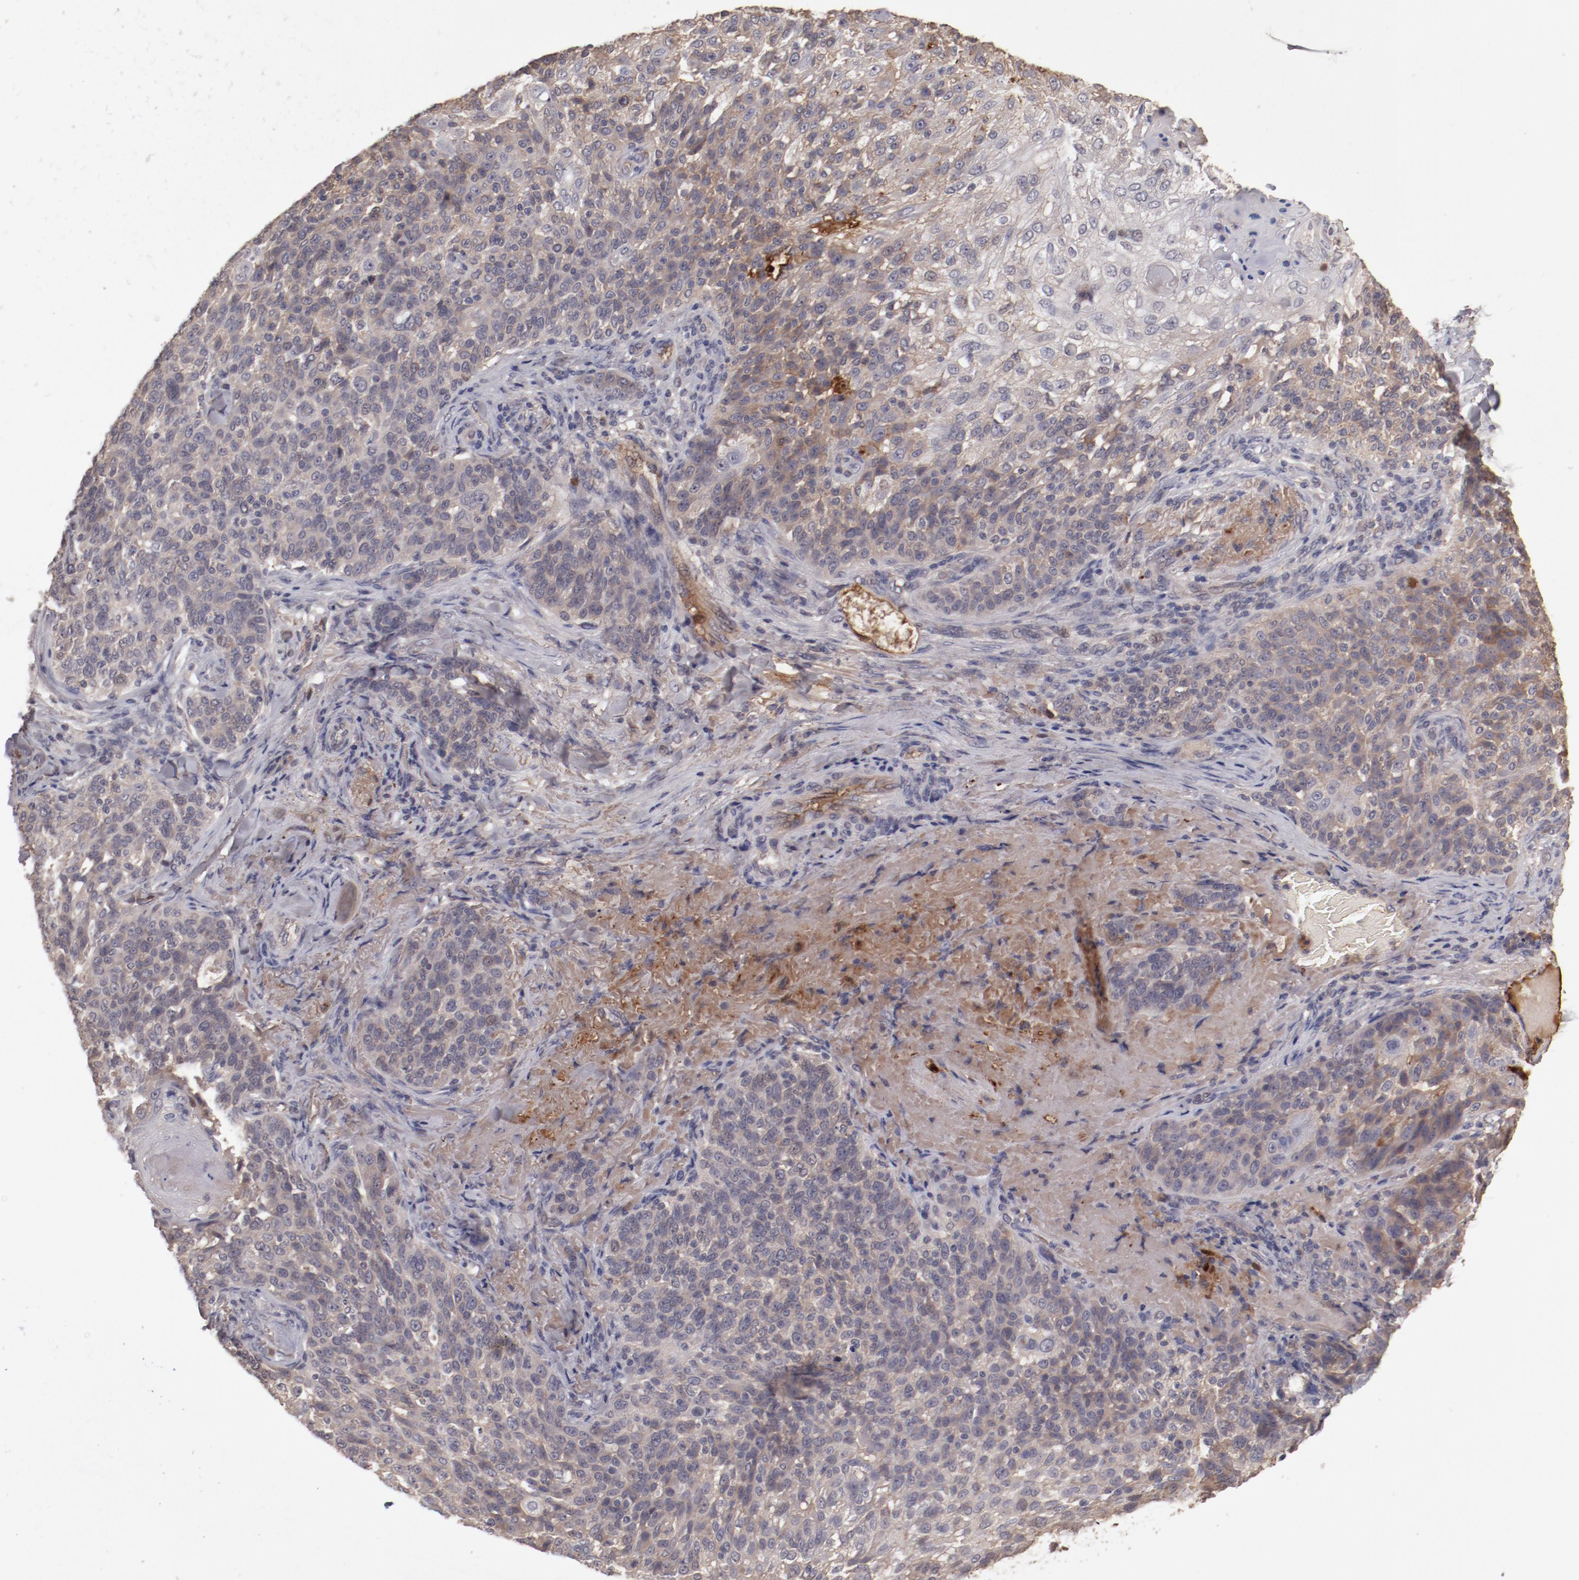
{"staining": {"intensity": "weak", "quantity": "25%-75%", "location": "cytoplasmic/membranous"}, "tissue": "skin cancer", "cell_type": "Tumor cells", "image_type": "cancer", "snomed": [{"axis": "morphology", "description": "Normal tissue, NOS"}, {"axis": "morphology", "description": "Squamous cell carcinoma, NOS"}, {"axis": "topography", "description": "Skin"}], "caption": "Immunohistochemical staining of human skin cancer exhibits weak cytoplasmic/membranous protein positivity in about 25%-75% of tumor cells.", "gene": "CP", "patient": {"sex": "female", "age": 83}}